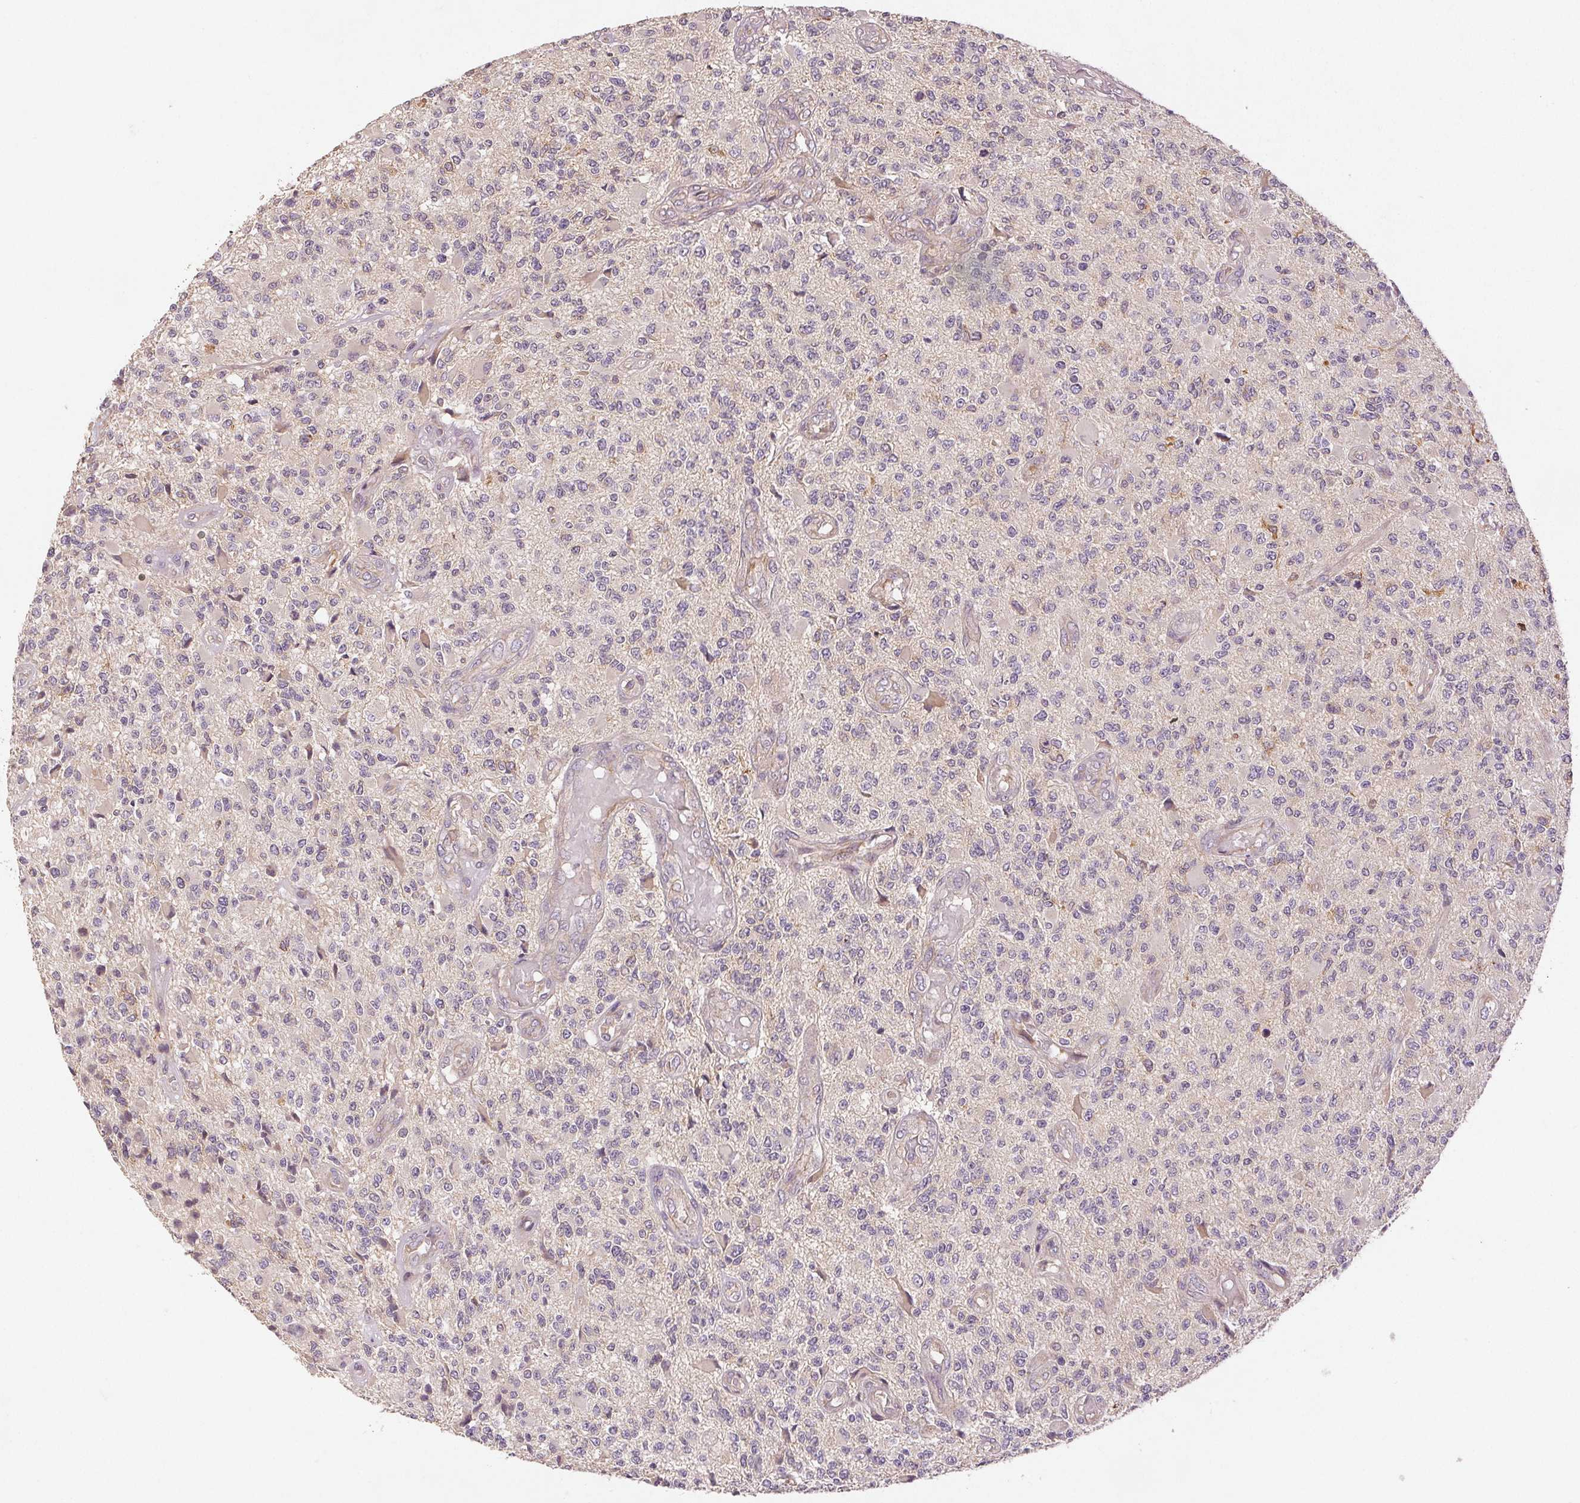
{"staining": {"intensity": "negative", "quantity": "none", "location": "none"}, "tissue": "glioma", "cell_type": "Tumor cells", "image_type": "cancer", "snomed": [{"axis": "morphology", "description": "Glioma, malignant, High grade"}, {"axis": "topography", "description": "Brain"}], "caption": "Immunohistochemical staining of glioma shows no significant positivity in tumor cells. (Brightfield microscopy of DAB IHC at high magnification).", "gene": "YIF1B", "patient": {"sex": "female", "age": 63}}